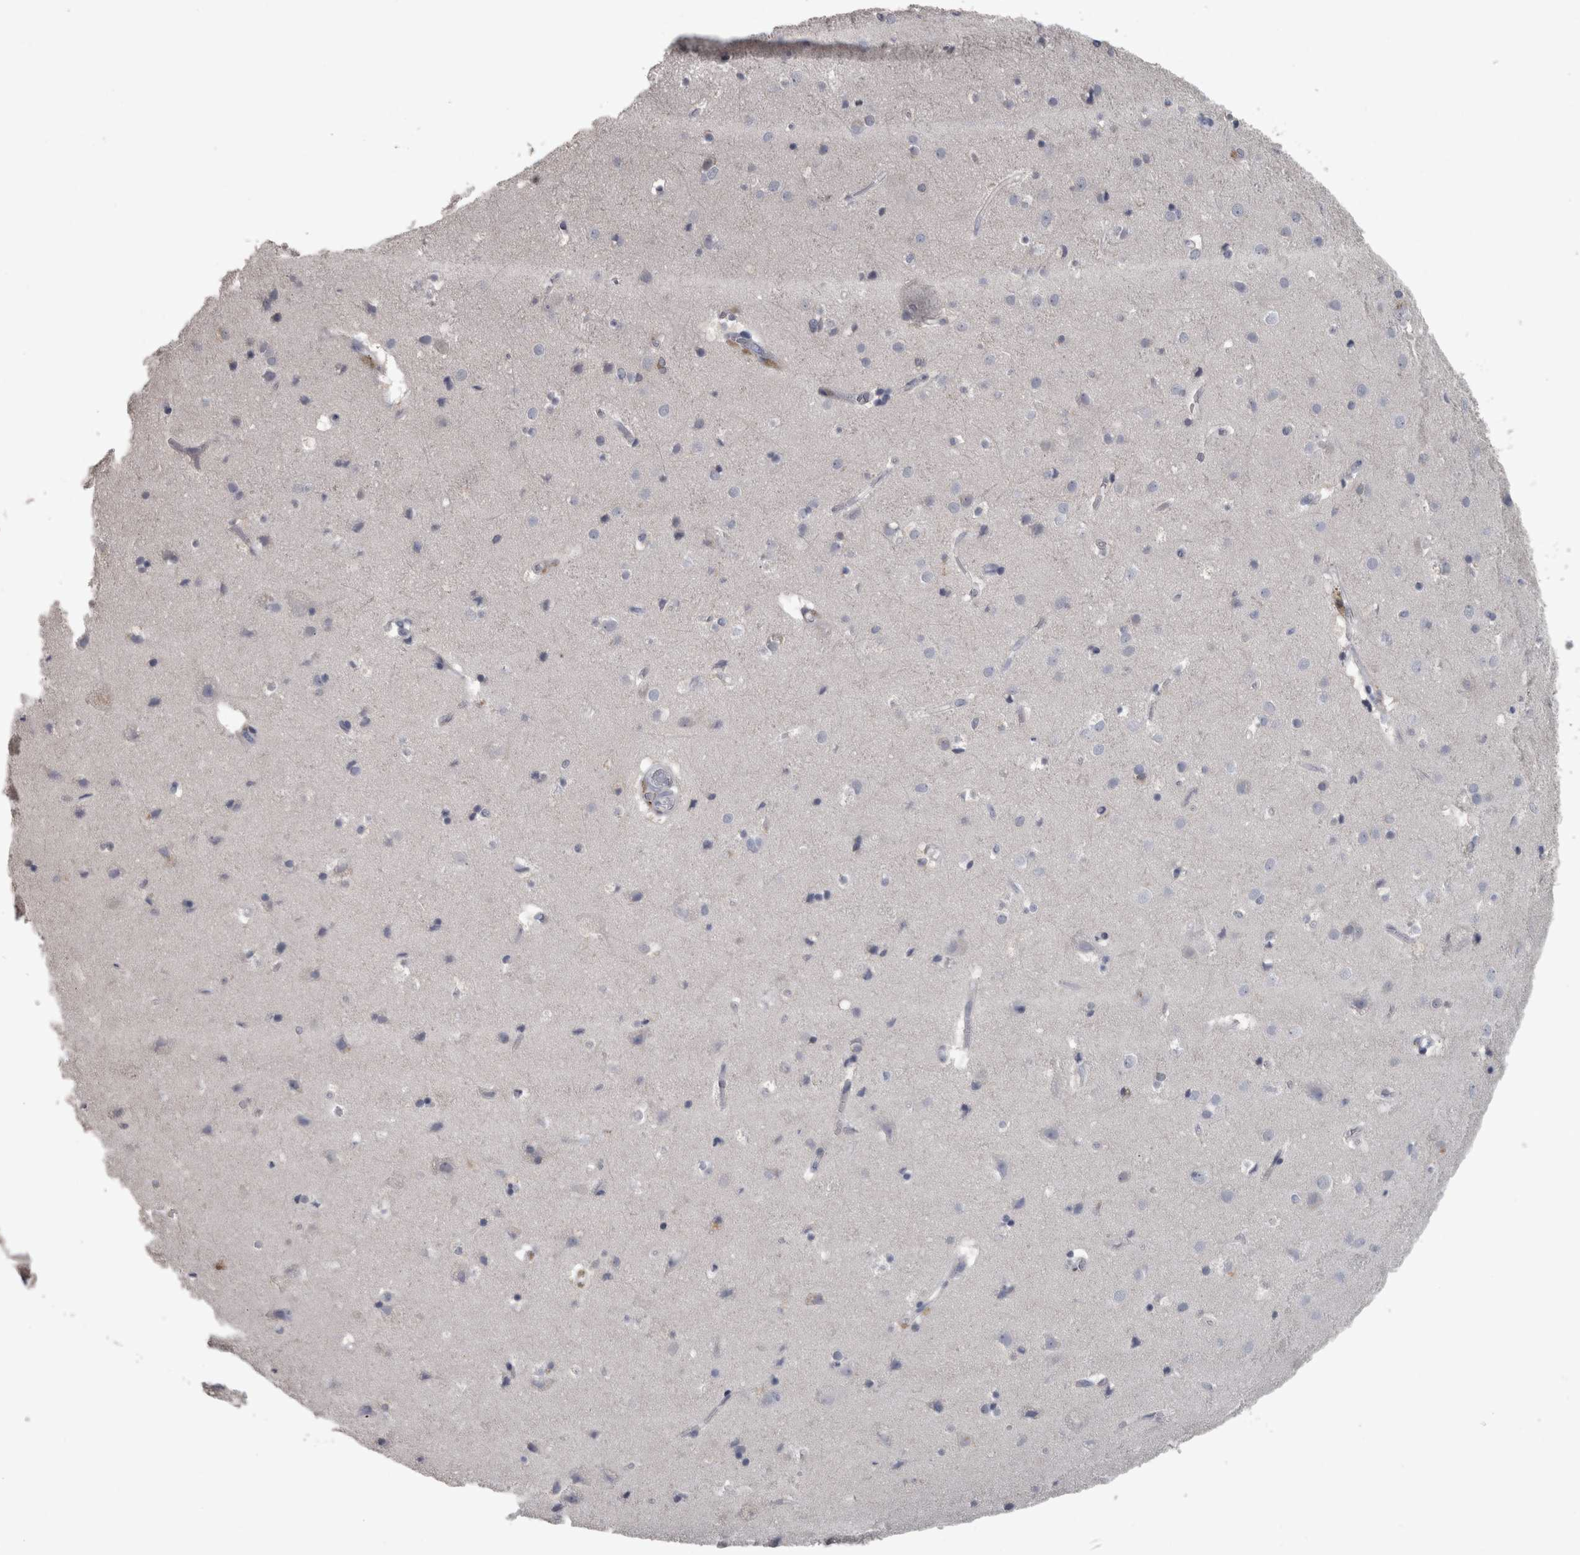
{"staining": {"intensity": "negative", "quantity": "none", "location": "none"}, "tissue": "cerebral cortex", "cell_type": "Endothelial cells", "image_type": "normal", "snomed": [{"axis": "morphology", "description": "Normal tissue, NOS"}, {"axis": "topography", "description": "Cerebral cortex"}], "caption": "Immunohistochemistry (IHC) histopathology image of benign cerebral cortex: cerebral cortex stained with DAB demonstrates no significant protein positivity in endothelial cells. (Stains: DAB (3,3'-diaminobenzidine) IHC with hematoxylin counter stain, Microscopy: brightfield microscopy at high magnification).", "gene": "EFEMP2", "patient": {"sex": "male", "age": 54}}